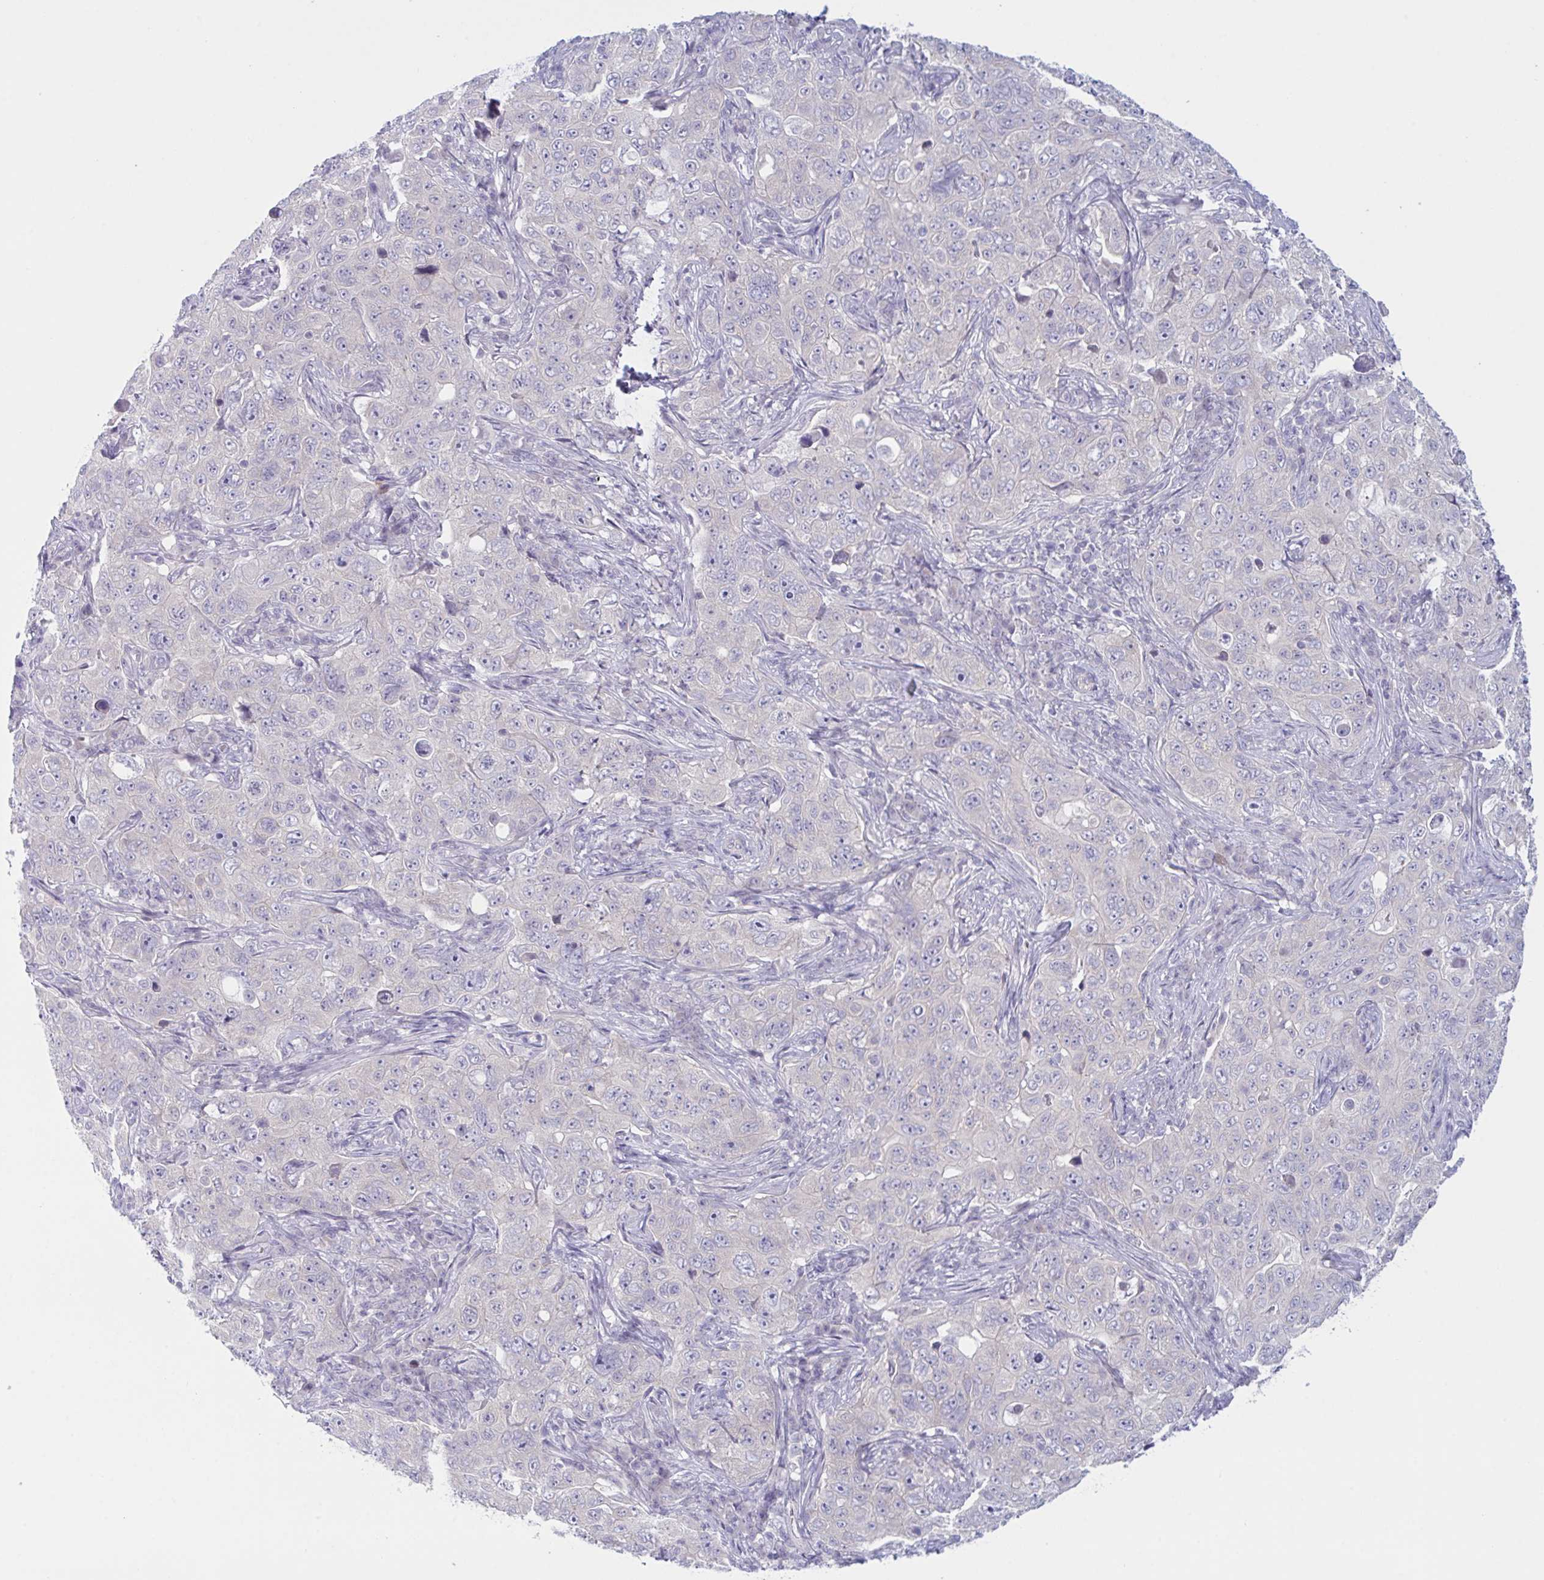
{"staining": {"intensity": "negative", "quantity": "none", "location": "none"}, "tissue": "pancreatic cancer", "cell_type": "Tumor cells", "image_type": "cancer", "snomed": [{"axis": "morphology", "description": "Adenocarcinoma, NOS"}, {"axis": "topography", "description": "Pancreas"}], "caption": "Immunohistochemistry (IHC) micrograph of pancreatic adenocarcinoma stained for a protein (brown), which exhibits no positivity in tumor cells.", "gene": "NAA30", "patient": {"sex": "male", "age": 68}}